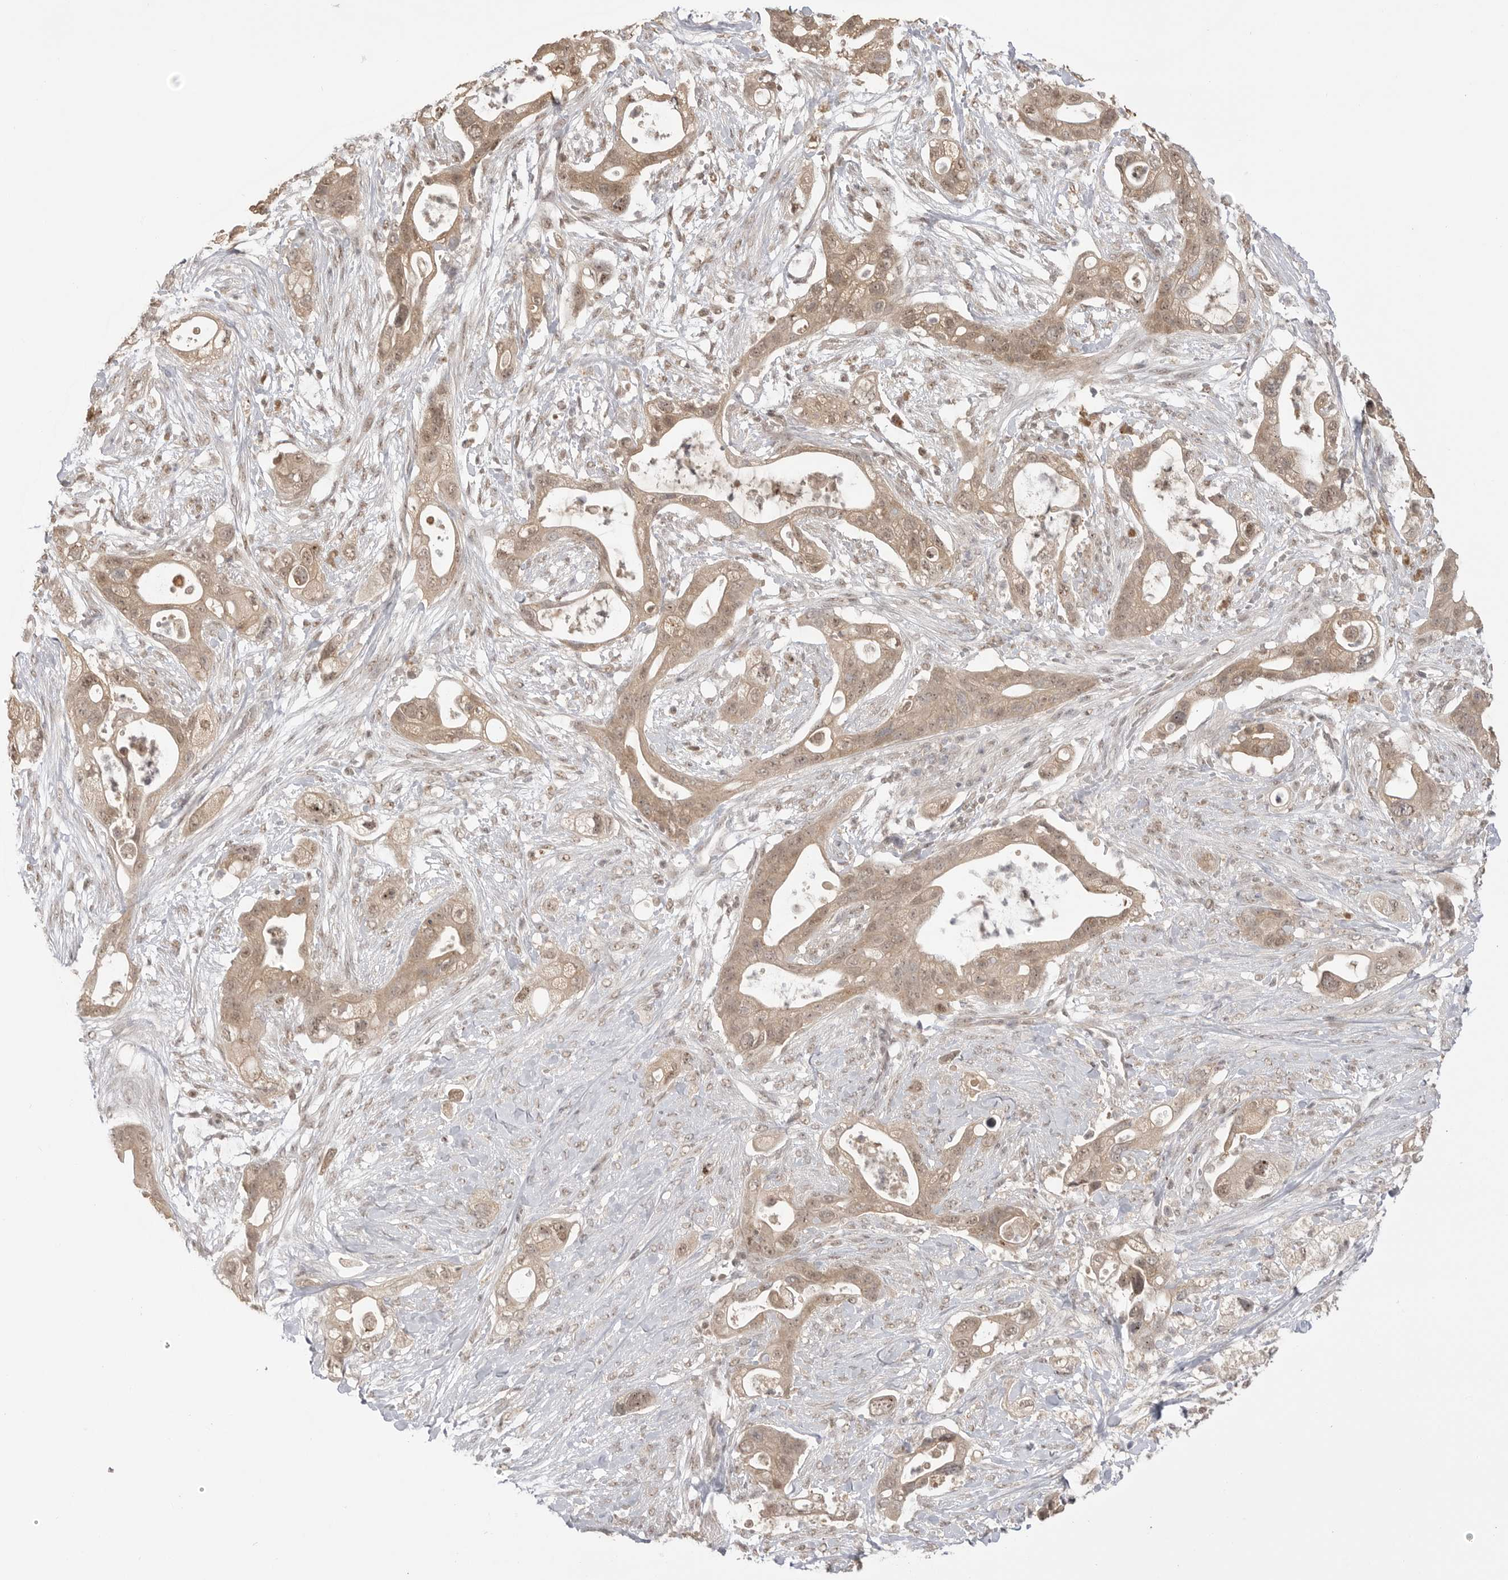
{"staining": {"intensity": "moderate", "quantity": ">75%", "location": "cytoplasmic/membranous,nuclear"}, "tissue": "pancreatic cancer", "cell_type": "Tumor cells", "image_type": "cancer", "snomed": [{"axis": "morphology", "description": "Adenocarcinoma, NOS"}, {"axis": "topography", "description": "Pancreas"}], "caption": "A micrograph of adenocarcinoma (pancreatic) stained for a protein reveals moderate cytoplasmic/membranous and nuclear brown staining in tumor cells.", "gene": "ASPSCR1", "patient": {"sex": "male", "age": 53}}